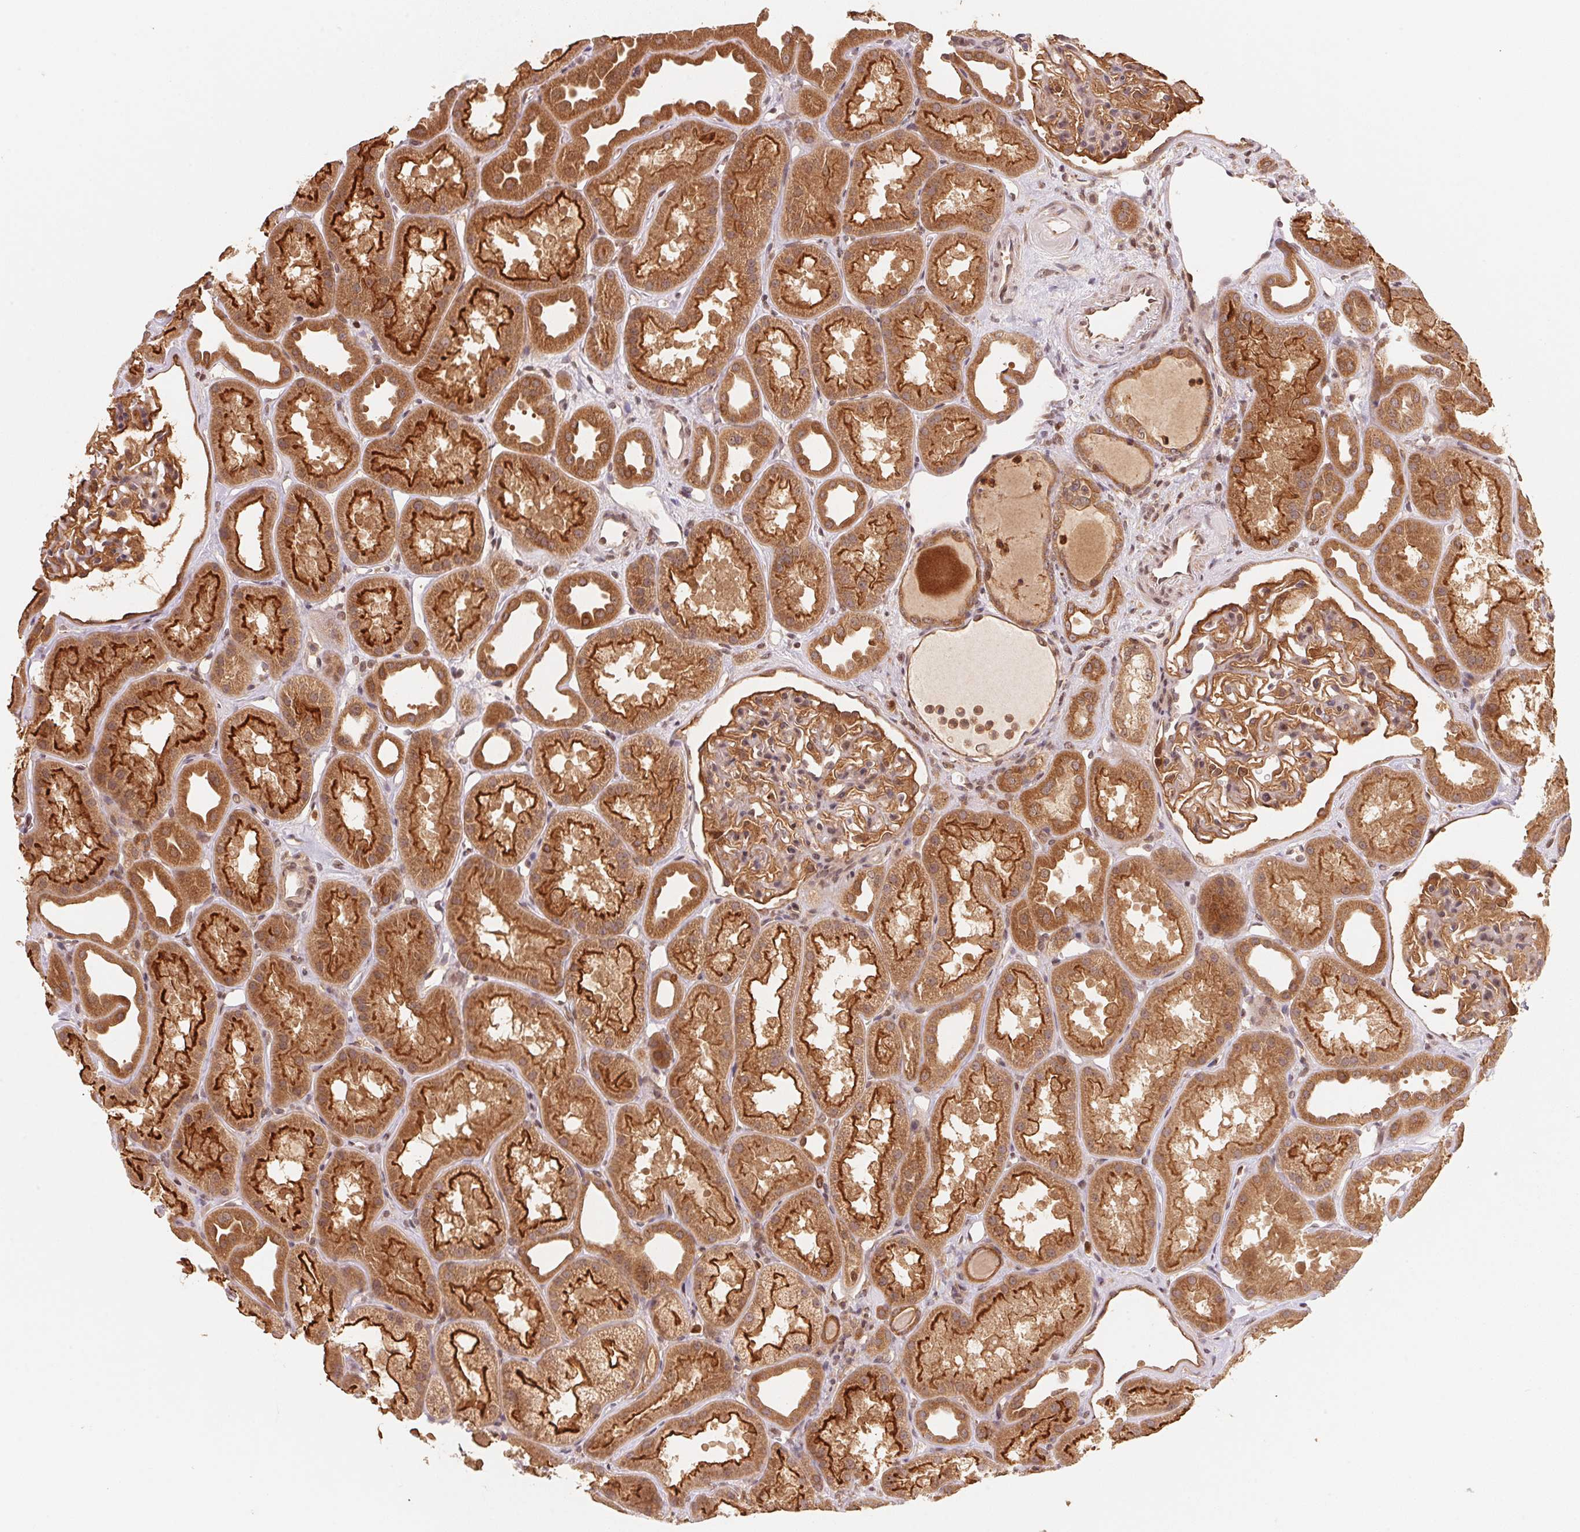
{"staining": {"intensity": "moderate", "quantity": "25%-75%", "location": "cytoplasmic/membranous,nuclear"}, "tissue": "kidney", "cell_type": "Cells in glomeruli", "image_type": "normal", "snomed": [{"axis": "morphology", "description": "Normal tissue, NOS"}, {"axis": "topography", "description": "Kidney"}], "caption": "High-magnification brightfield microscopy of normal kidney stained with DAB (3,3'-diaminobenzidine) (brown) and counterstained with hematoxylin (blue). cells in glomeruli exhibit moderate cytoplasmic/membranous,nuclear expression is present in about25%-75% of cells.", "gene": "CCDC102B", "patient": {"sex": "male", "age": 61}}